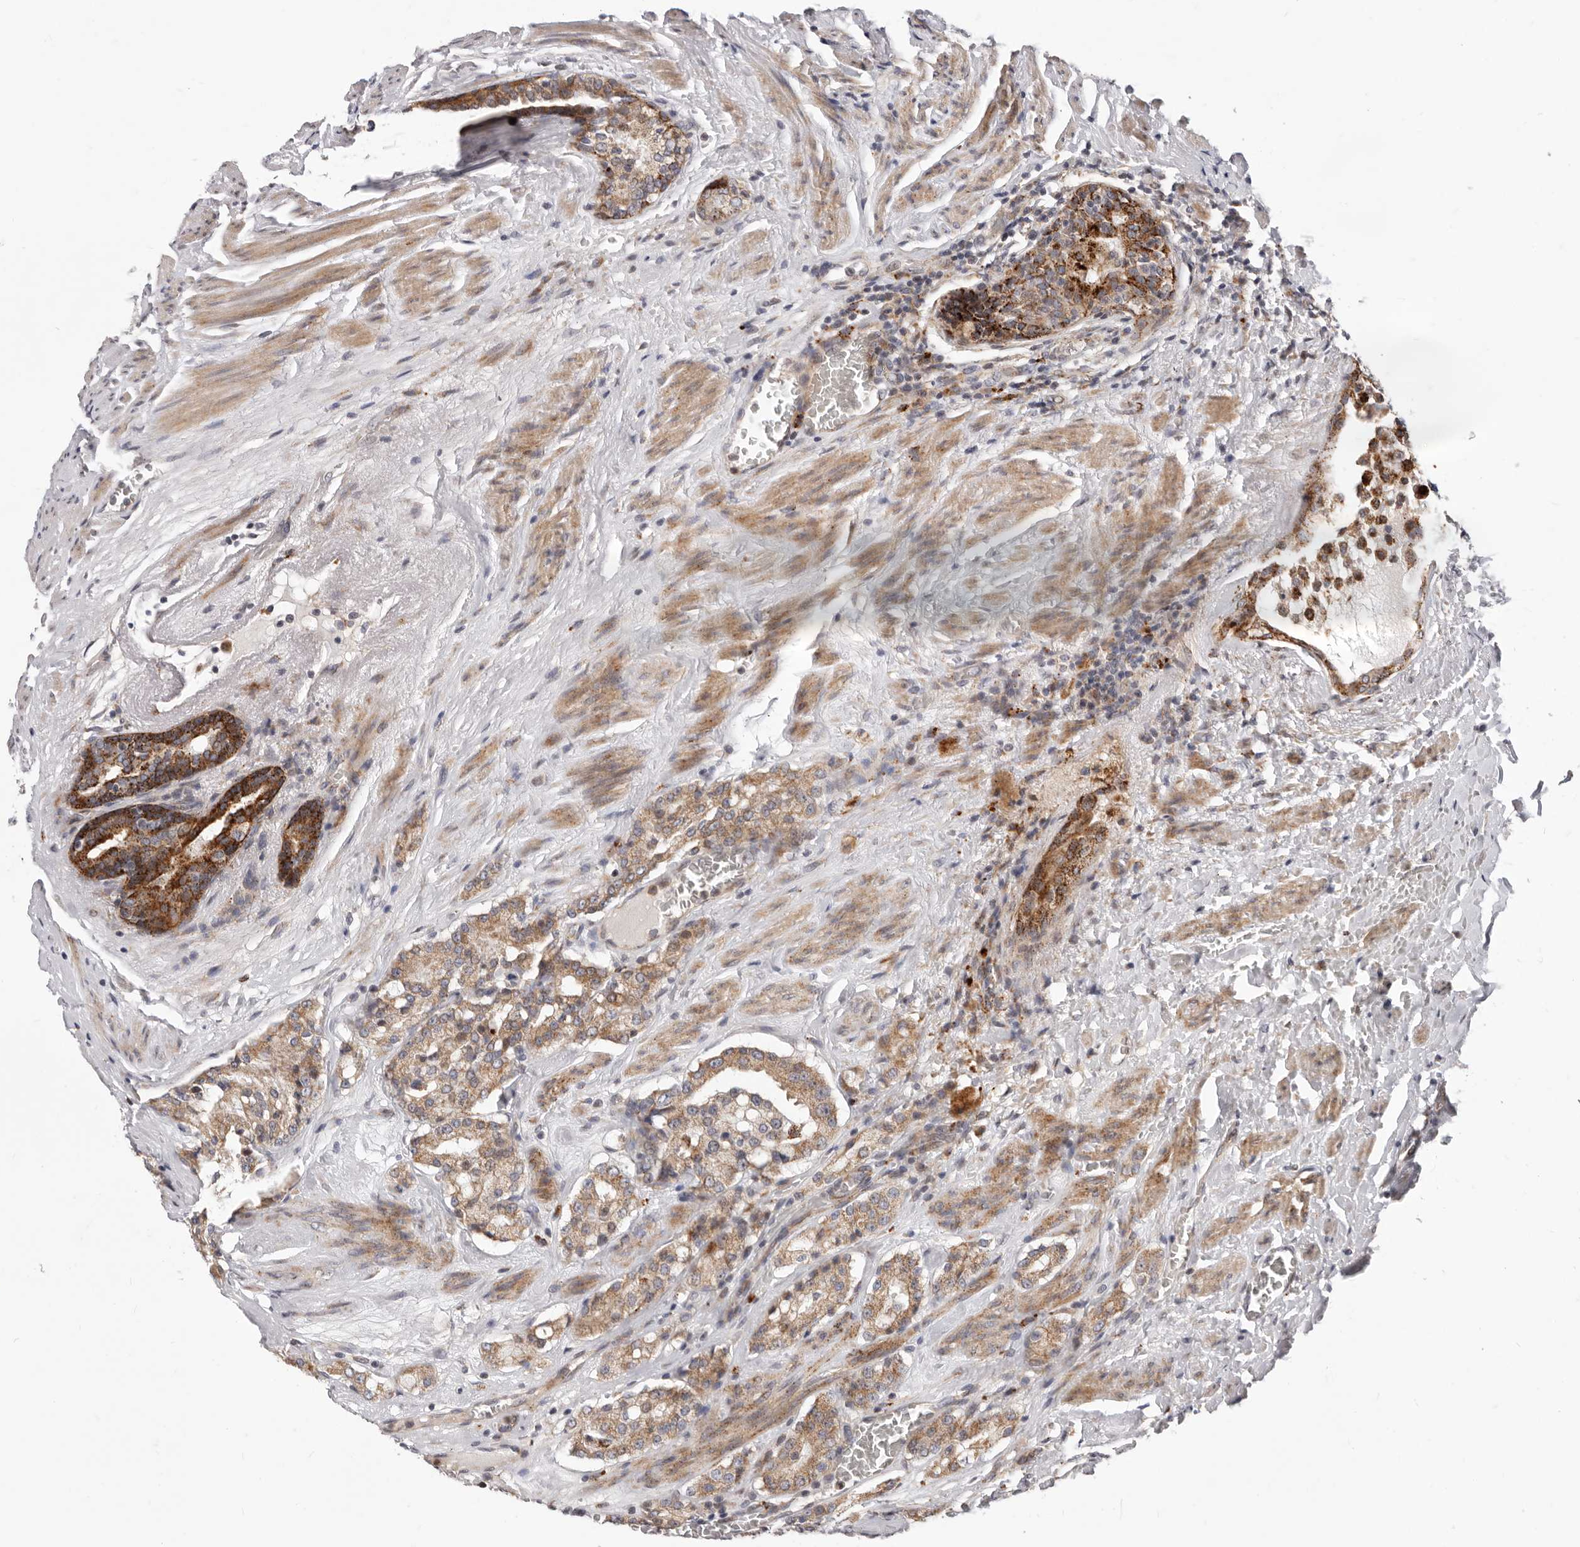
{"staining": {"intensity": "moderate", "quantity": ">75%", "location": "cytoplasmic/membranous"}, "tissue": "prostate cancer", "cell_type": "Tumor cells", "image_type": "cancer", "snomed": [{"axis": "morphology", "description": "Adenocarcinoma, Medium grade"}, {"axis": "topography", "description": "Prostate"}], "caption": "A micrograph showing moderate cytoplasmic/membranous staining in approximately >75% of tumor cells in prostate medium-grade adenocarcinoma, as visualized by brown immunohistochemical staining.", "gene": "TOR3A", "patient": {"sex": "male", "age": 72}}